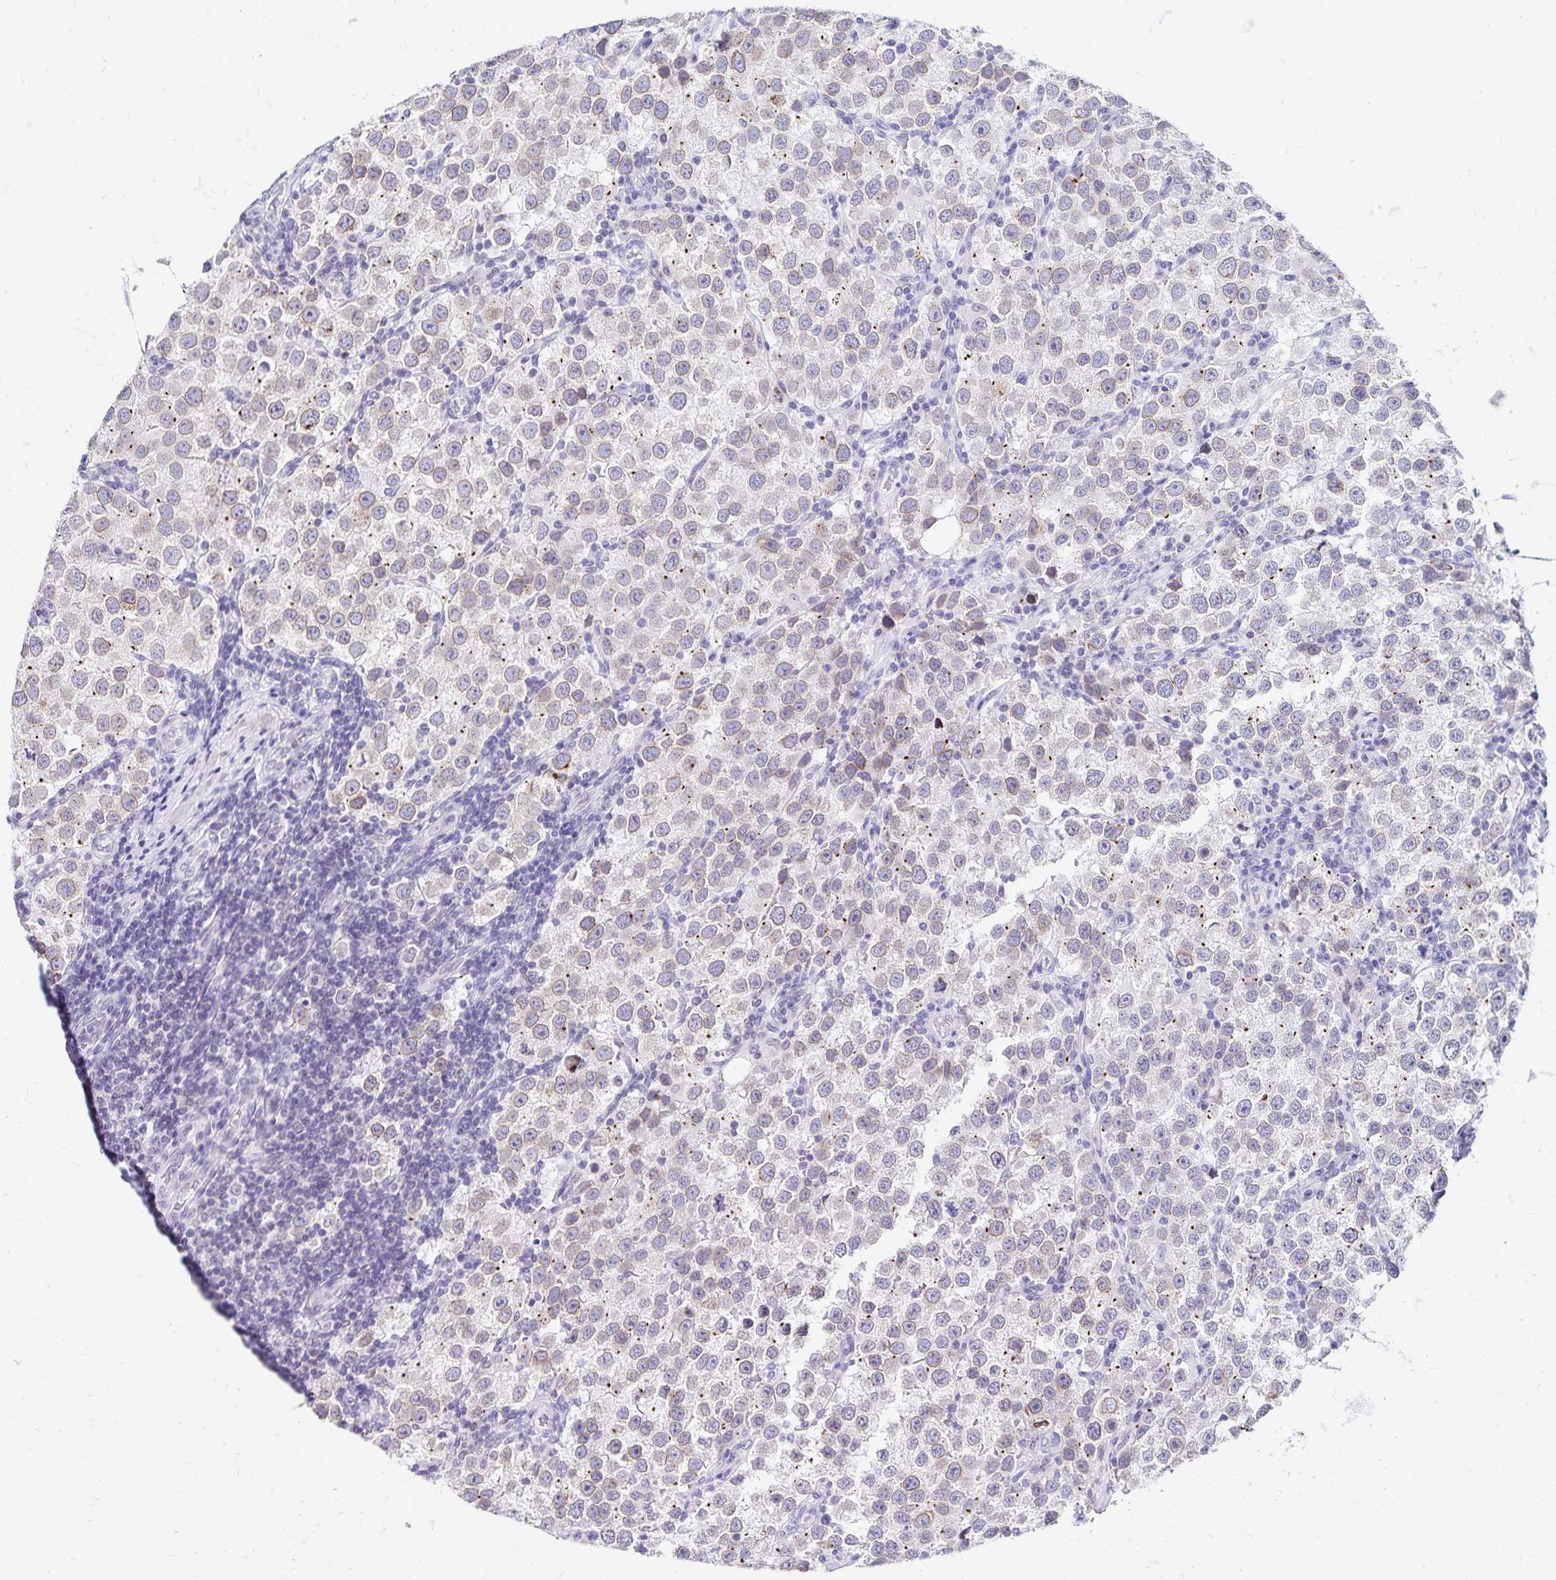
{"staining": {"intensity": "weak", "quantity": "<25%", "location": "cytoplasmic/membranous,nuclear"}, "tissue": "testis cancer", "cell_type": "Tumor cells", "image_type": "cancer", "snomed": [{"axis": "morphology", "description": "Seminoma, NOS"}, {"axis": "topography", "description": "Testis"}], "caption": "Histopathology image shows no significant protein expression in tumor cells of seminoma (testis).", "gene": "FAM166C", "patient": {"sex": "male", "age": 37}}